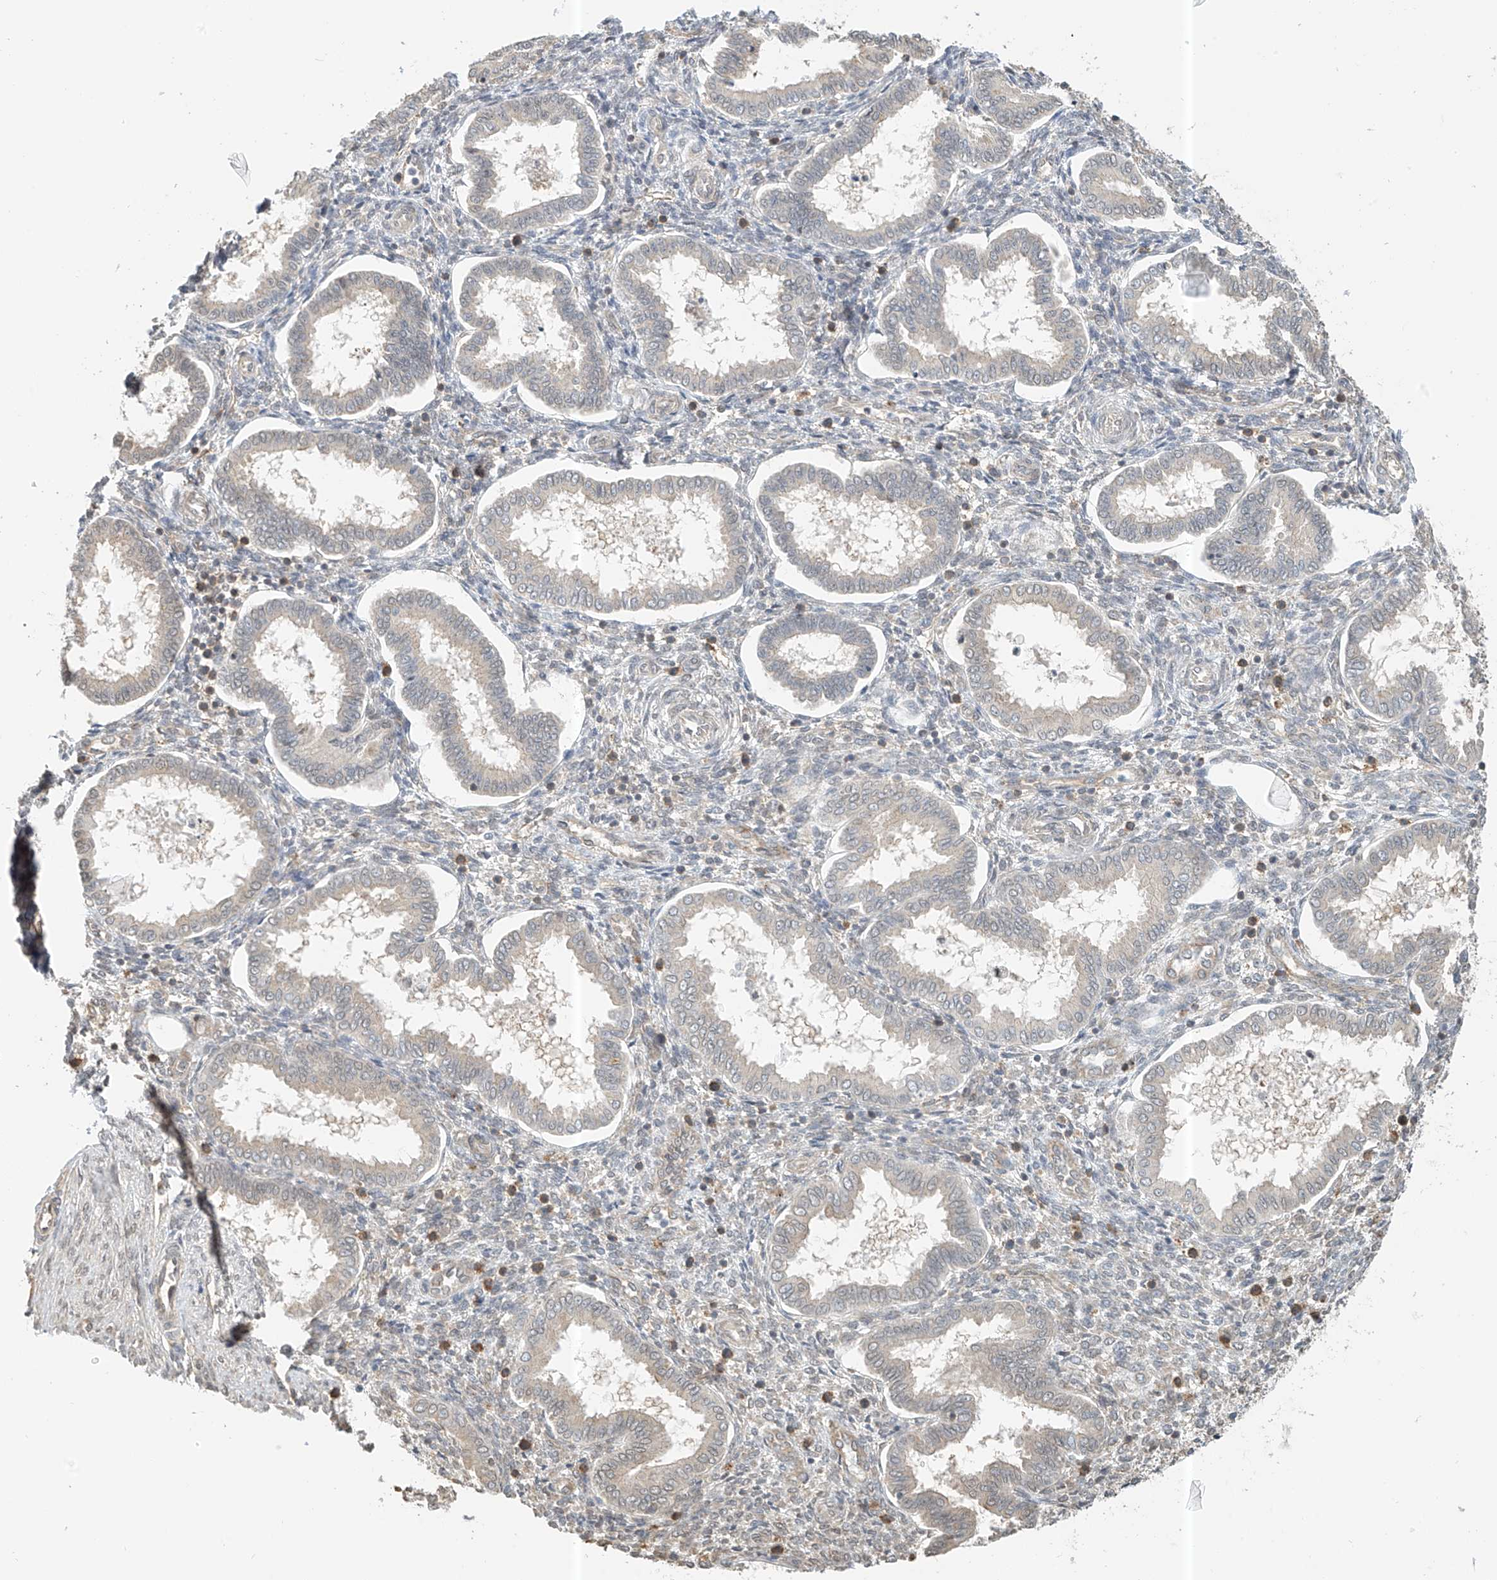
{"staining": {"intensity": "negative", "quantity": "none", "location": "none"}, "tissue": "endometrium", "cell_type": "Cells in endometrial stroma", "image_type": "normal", "snomed": [{"axis": "morphology", "description": "Normal tissue, NOS"}, {"axis": "topography", "description": "Endometrium"}], "caption": "Immunohistochemical staining of unremarkable endometrium displays no significant positivity in cells in endometrial stroma. Brightfield microscopy of IHC stained with DAB (brown) and hematoxylin (blue), captured at high magnification.", "gene": "PPA2", "patient": {"sex": "female", "age": 24}}